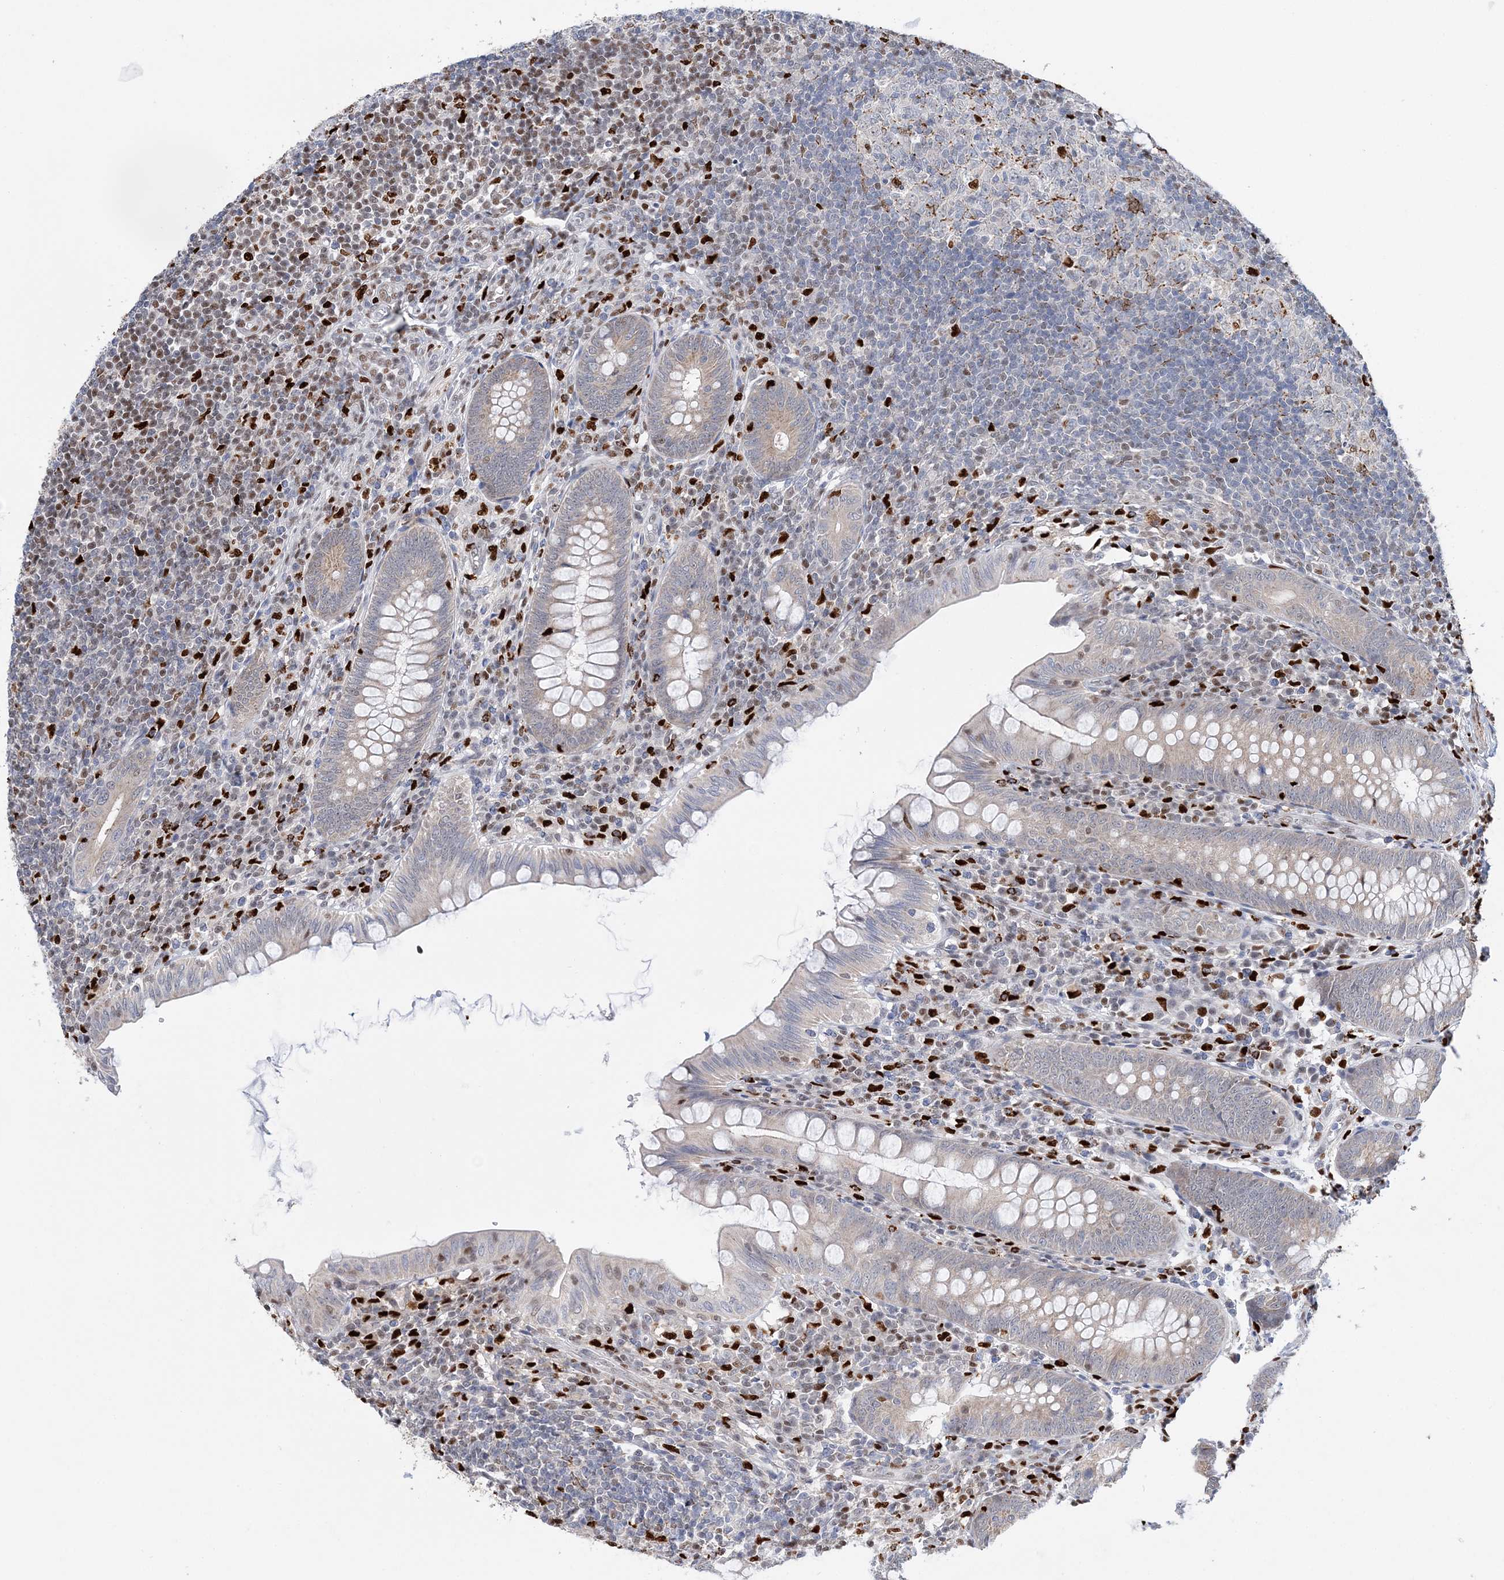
{"staining": {"intensity": "weak", "quantity": "25%-75%", "location": "cytoplasmic/membranous"}, "tissue": "appendix", "cell_type": "Glandular cells", "image_type": "normal", "snomed": [{"axis": "morphology", "description": "Normal tissue, NOS"}, {"axis": "topography", "description": "Appendix"}], "caption": "About 25%-75% of glandular cells in unremarkable human appendix display weak cytoplasmic/membranous protein positivity as visualized by brown immunohistochemical staining.", "gene": "NIT2", "patient": {"sex": "male", "age": 14}}